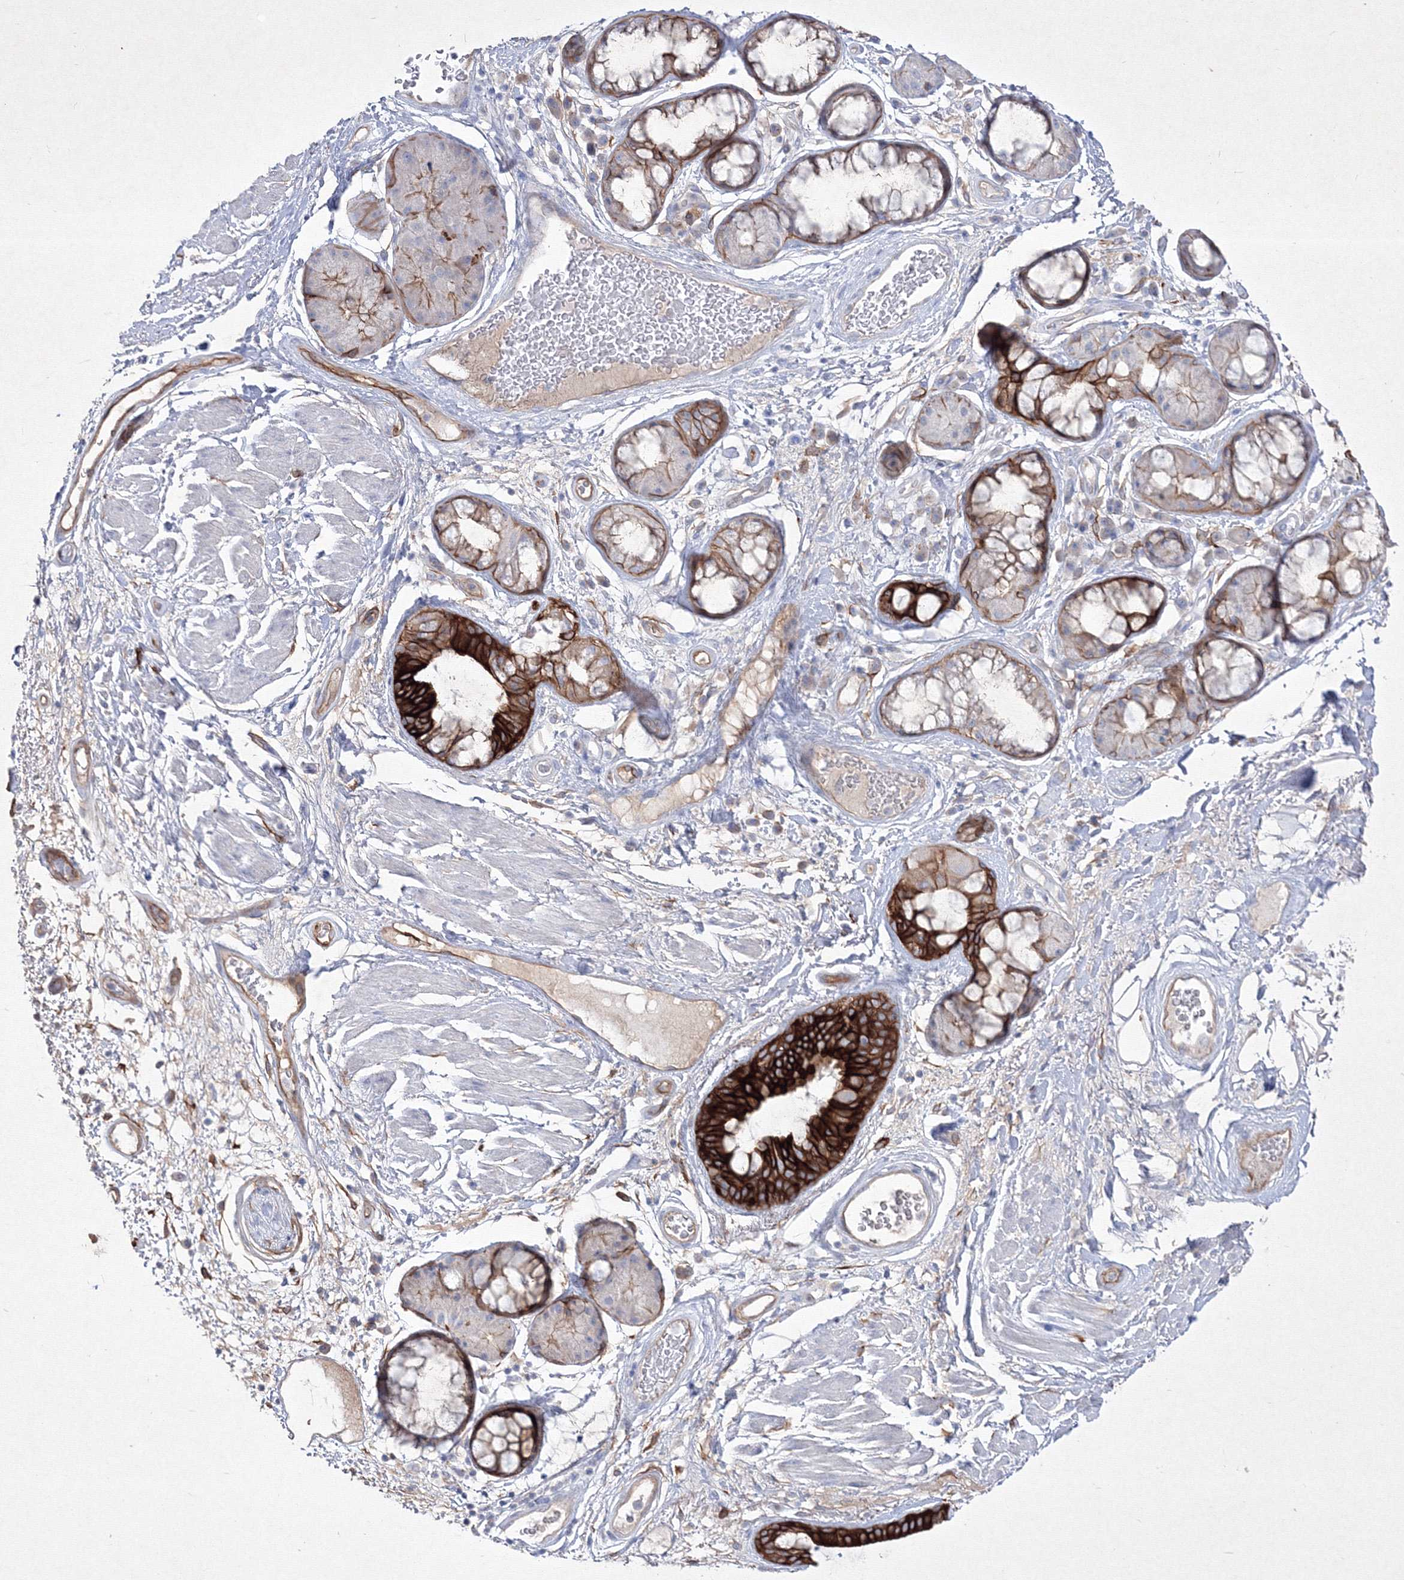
{"staining": {"intensity": "strong", "quantity": ">75%", "location": "cytoplasmic/membranous"}, "tissue": "bronchus", "cell_type": "Respiratory epithelial cells", "image_type": "normal", "snomed": [{"axis": "morphology", "description": "Normal tissue, NOS"}, {"axis": "morphology", "description": "Squamous cell carcinoma, NOS"}, {"axis": "topography", "description": "Lymph node"}, {"axis": "topography", "description": "Bronchus"}, {"axis": "topography", "description": "Lung"}], "caption": "Bronchus stained for a protein (brown) exhibits strong cytoplasmic/membranous positive staining in about >75% of respiratory epithelial cells.", "gene": "TMEM139", "patient": {"sex": "male", "age": 66}}